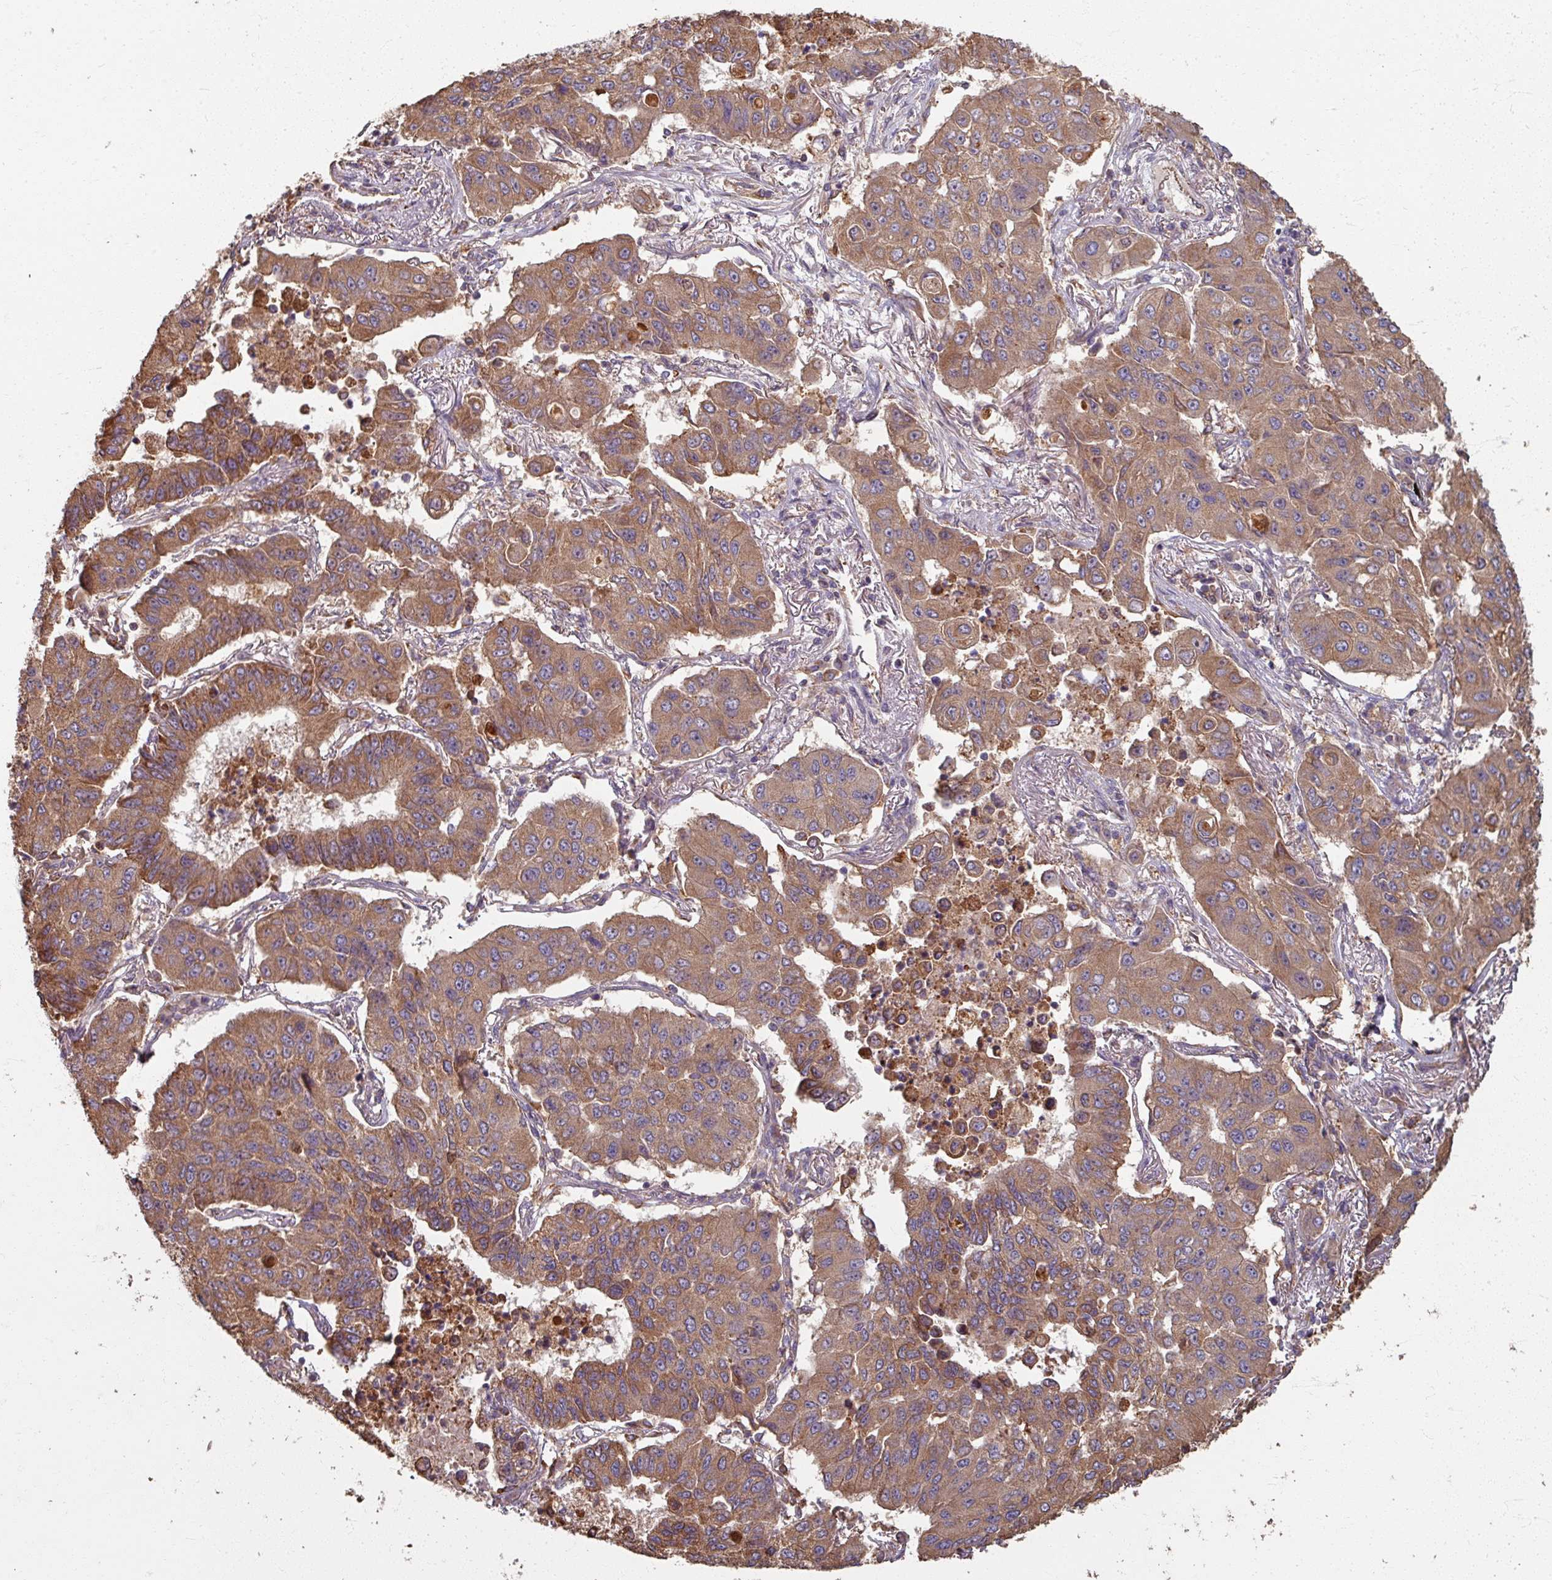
{"staining": {"intensity": "moderate", "quantity": ">75%", "location": "cytoplasmic/membranous"}, "tissue": "lung cancer", "cell_type": "Tumor cells", "image_type": "cancer", "snomed": [{"axis": "morphology", "description": "Squamous cell carcinoma, NOS"}, {"axis": "topography", "description": "Lung"}], "caption": "High-power microscopy captured an immunohistochemistry histopathology image of lung squamous cell carcinoma, revealing moderate cytoplasmic/membranous staining in about >75% of tumor cells. (brown staining indicates protein expression, while blue staining denotes nuclei).", "gene": "CCDC68", "patient": {"sex": "male", "age": 74}}